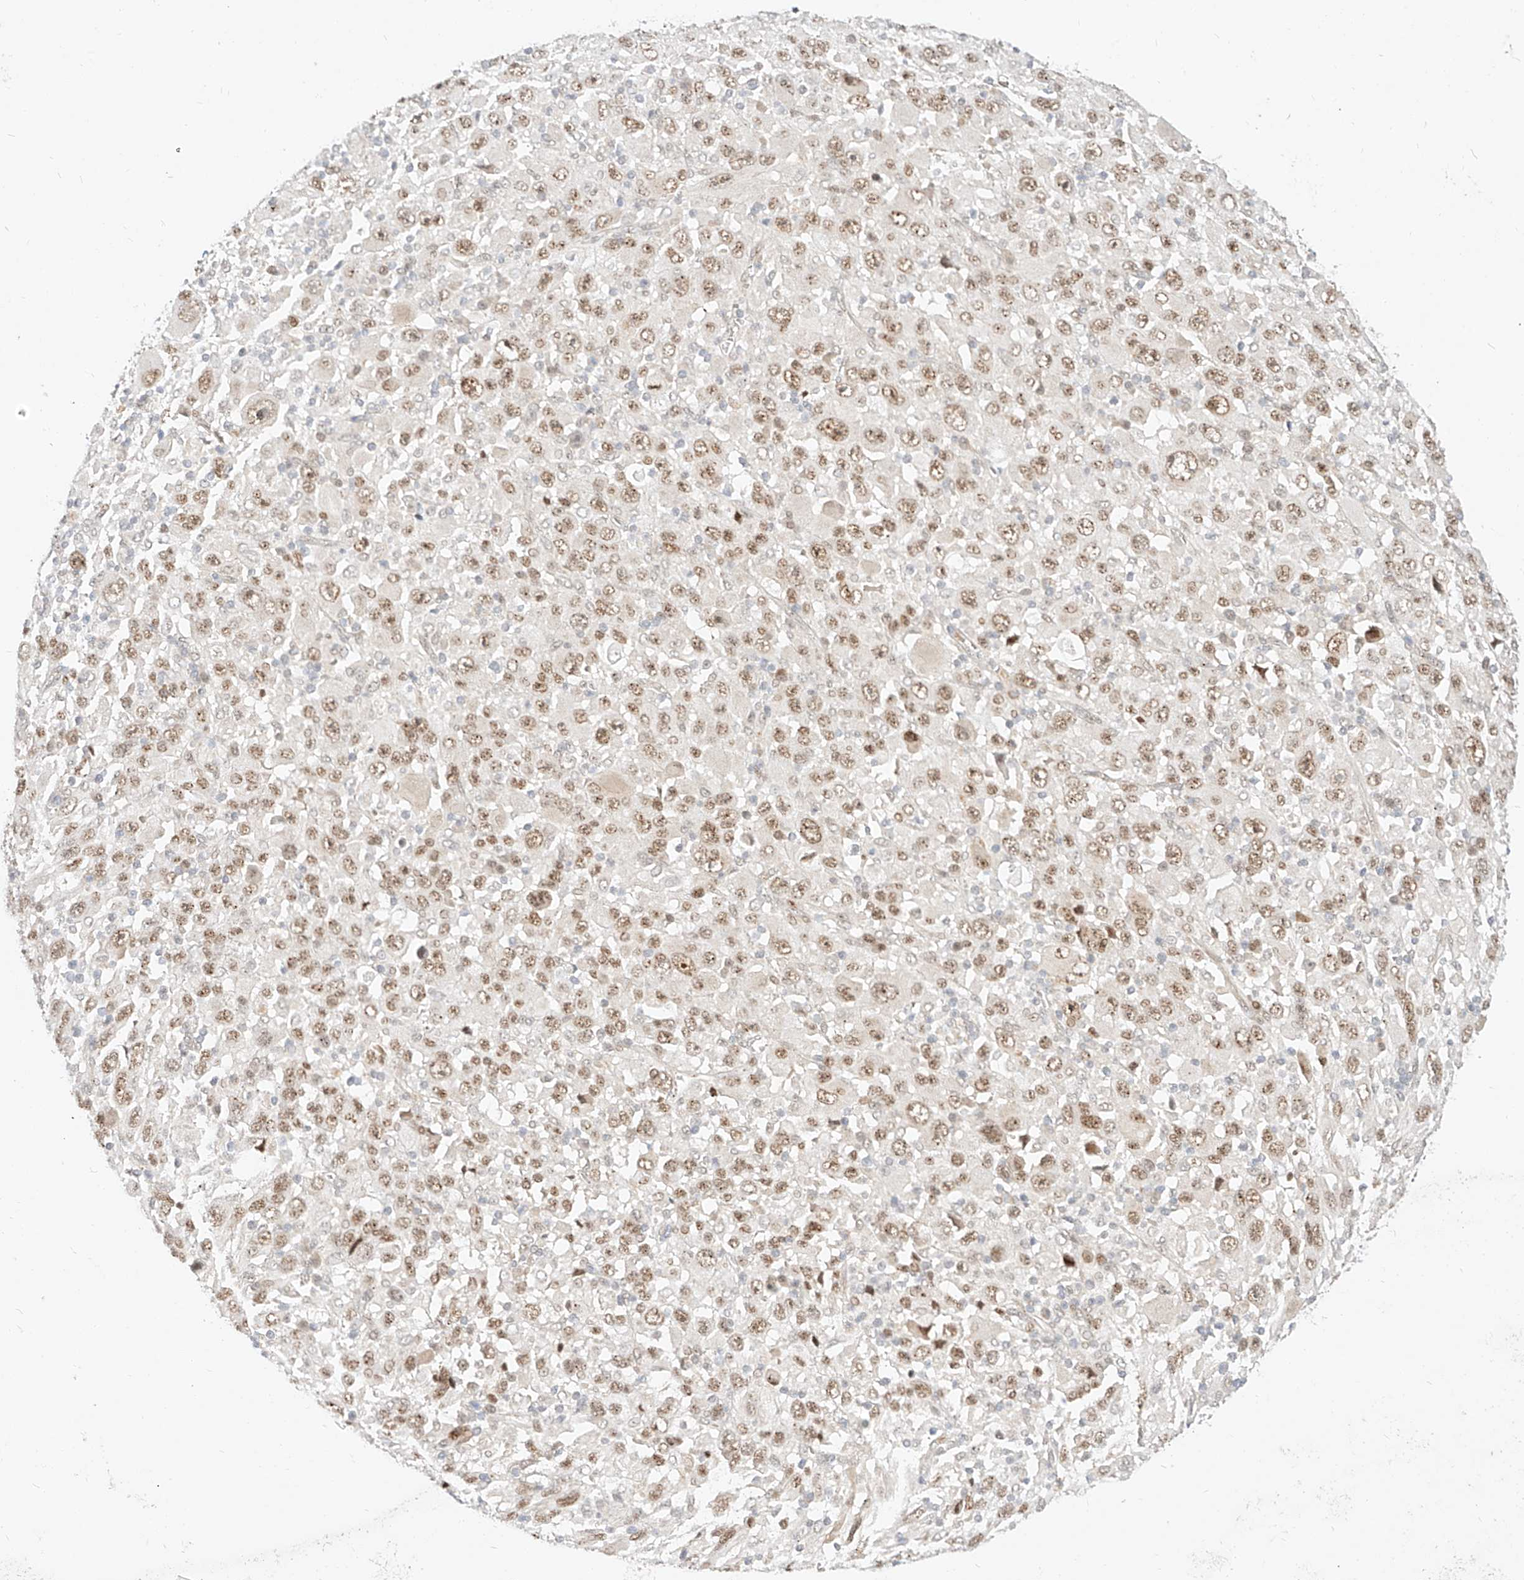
{"staining": {"intensity": "moderate", "quantity": ">75%", "location": "nuclear"}, "tissue": "melanoma", "cell_type": "Tumor cells", "image_type": "cancer", "snomed": [{"axis": "morphology", "description": "Malignant melanoma, Metastatic site"}, {"axis": "topography", "description": "Skin"}], "caption": "Immunohistochemistry image of human melanoma stained for a protein (brown), which shows medium levels of moderate nuclear staining in approximately >75% of tumor cells.", "gene": "CBX8", "patient": {"sex": "female", "age": 56}}